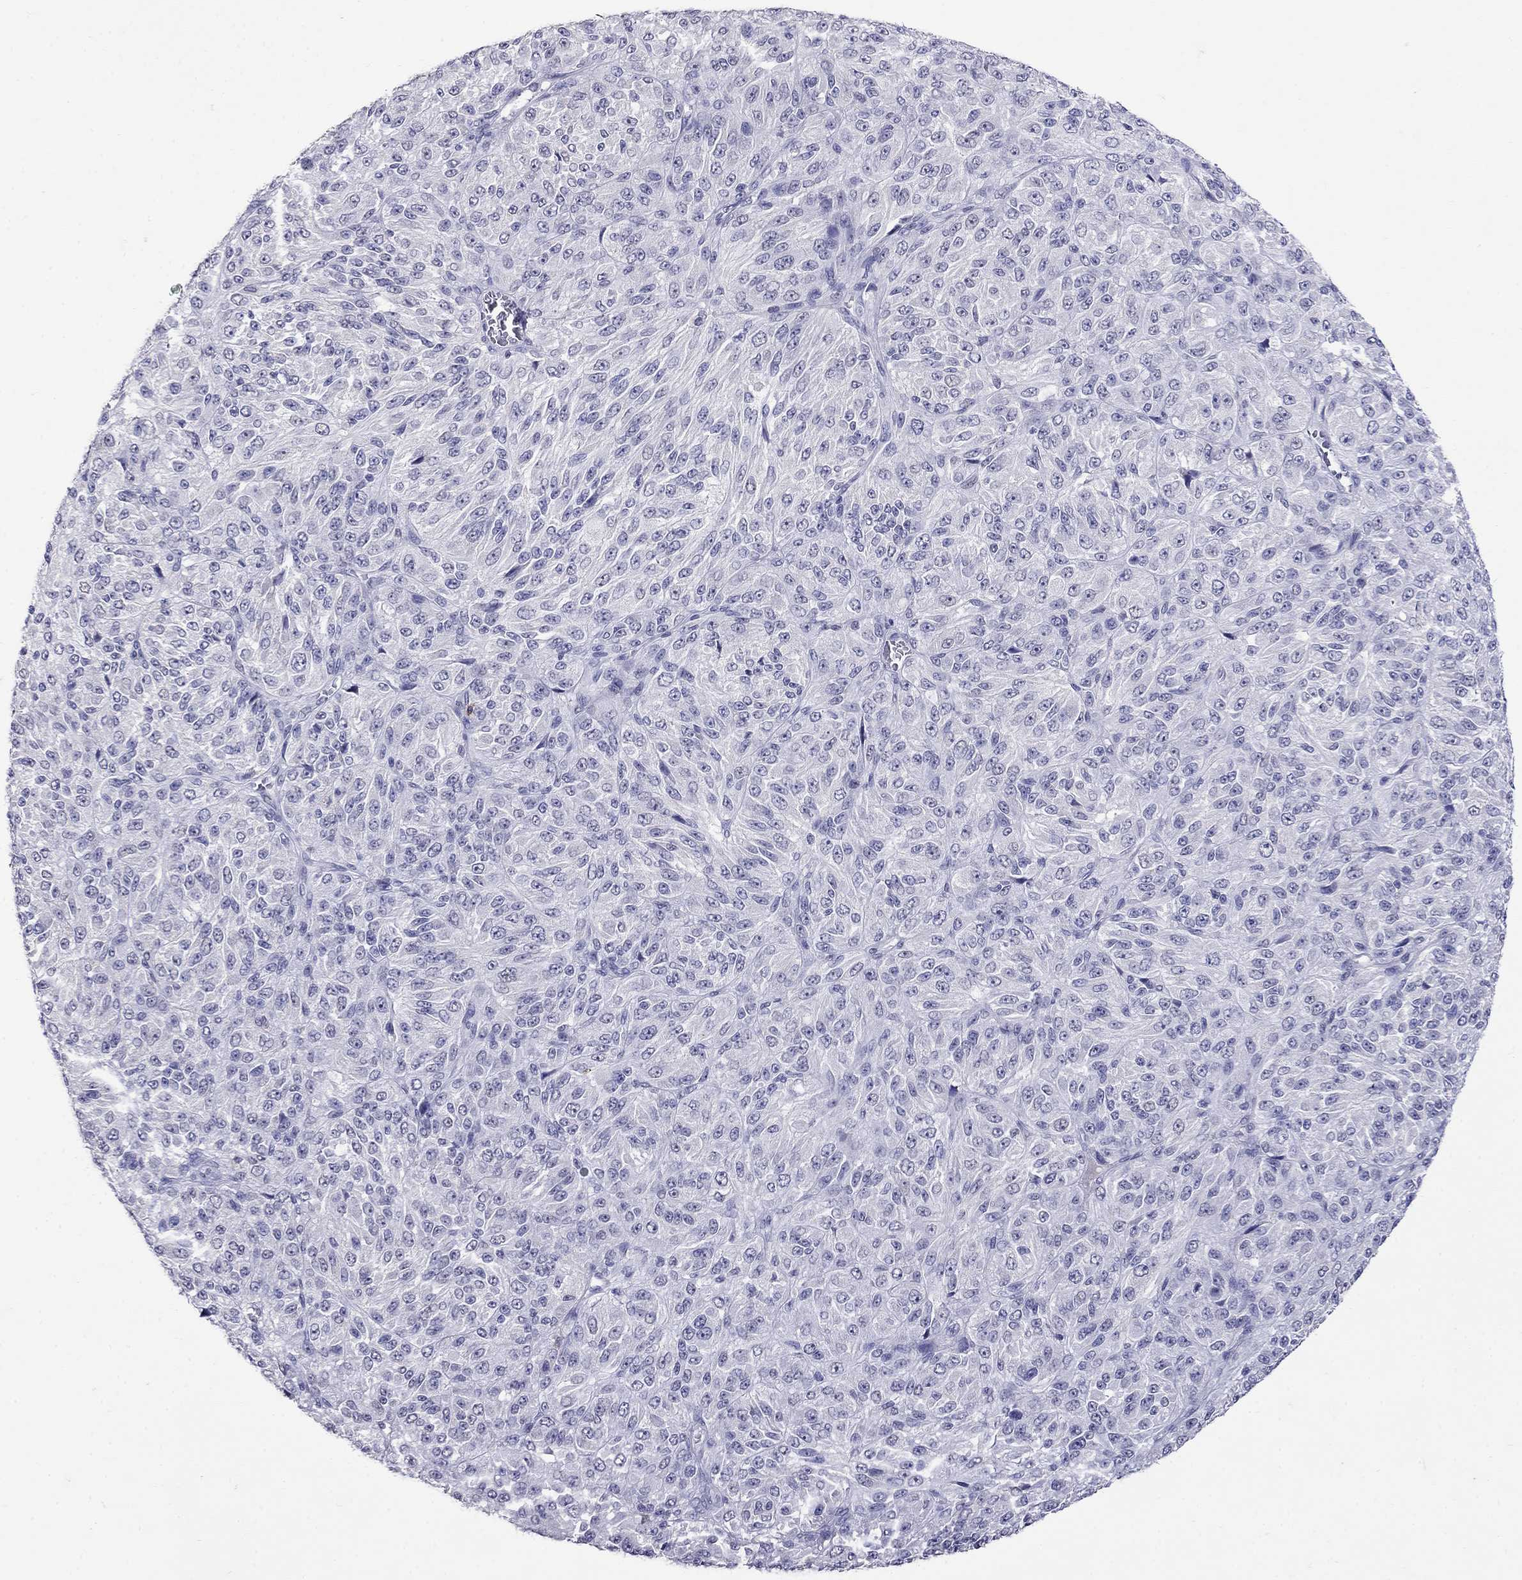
{"staining": {"intensity": "negative", "quantity": "none", "location": "none"}, "tissue": "melanoma", "cell_type": "Tumor cells", "image_type": "cancer", "snomed": [{"axis": "morphology", "description": "Malignant melanoma, Metastatic site"}, {"axis": "topography", "description": "Brain"}], "caption": "Melanoma was stained to show a protein in brown. There is no significant positivity in tumor cells. Nuclei are stained in blue.", "gene": "CD8B", "patient": {"sex": "female", "age": 56}}